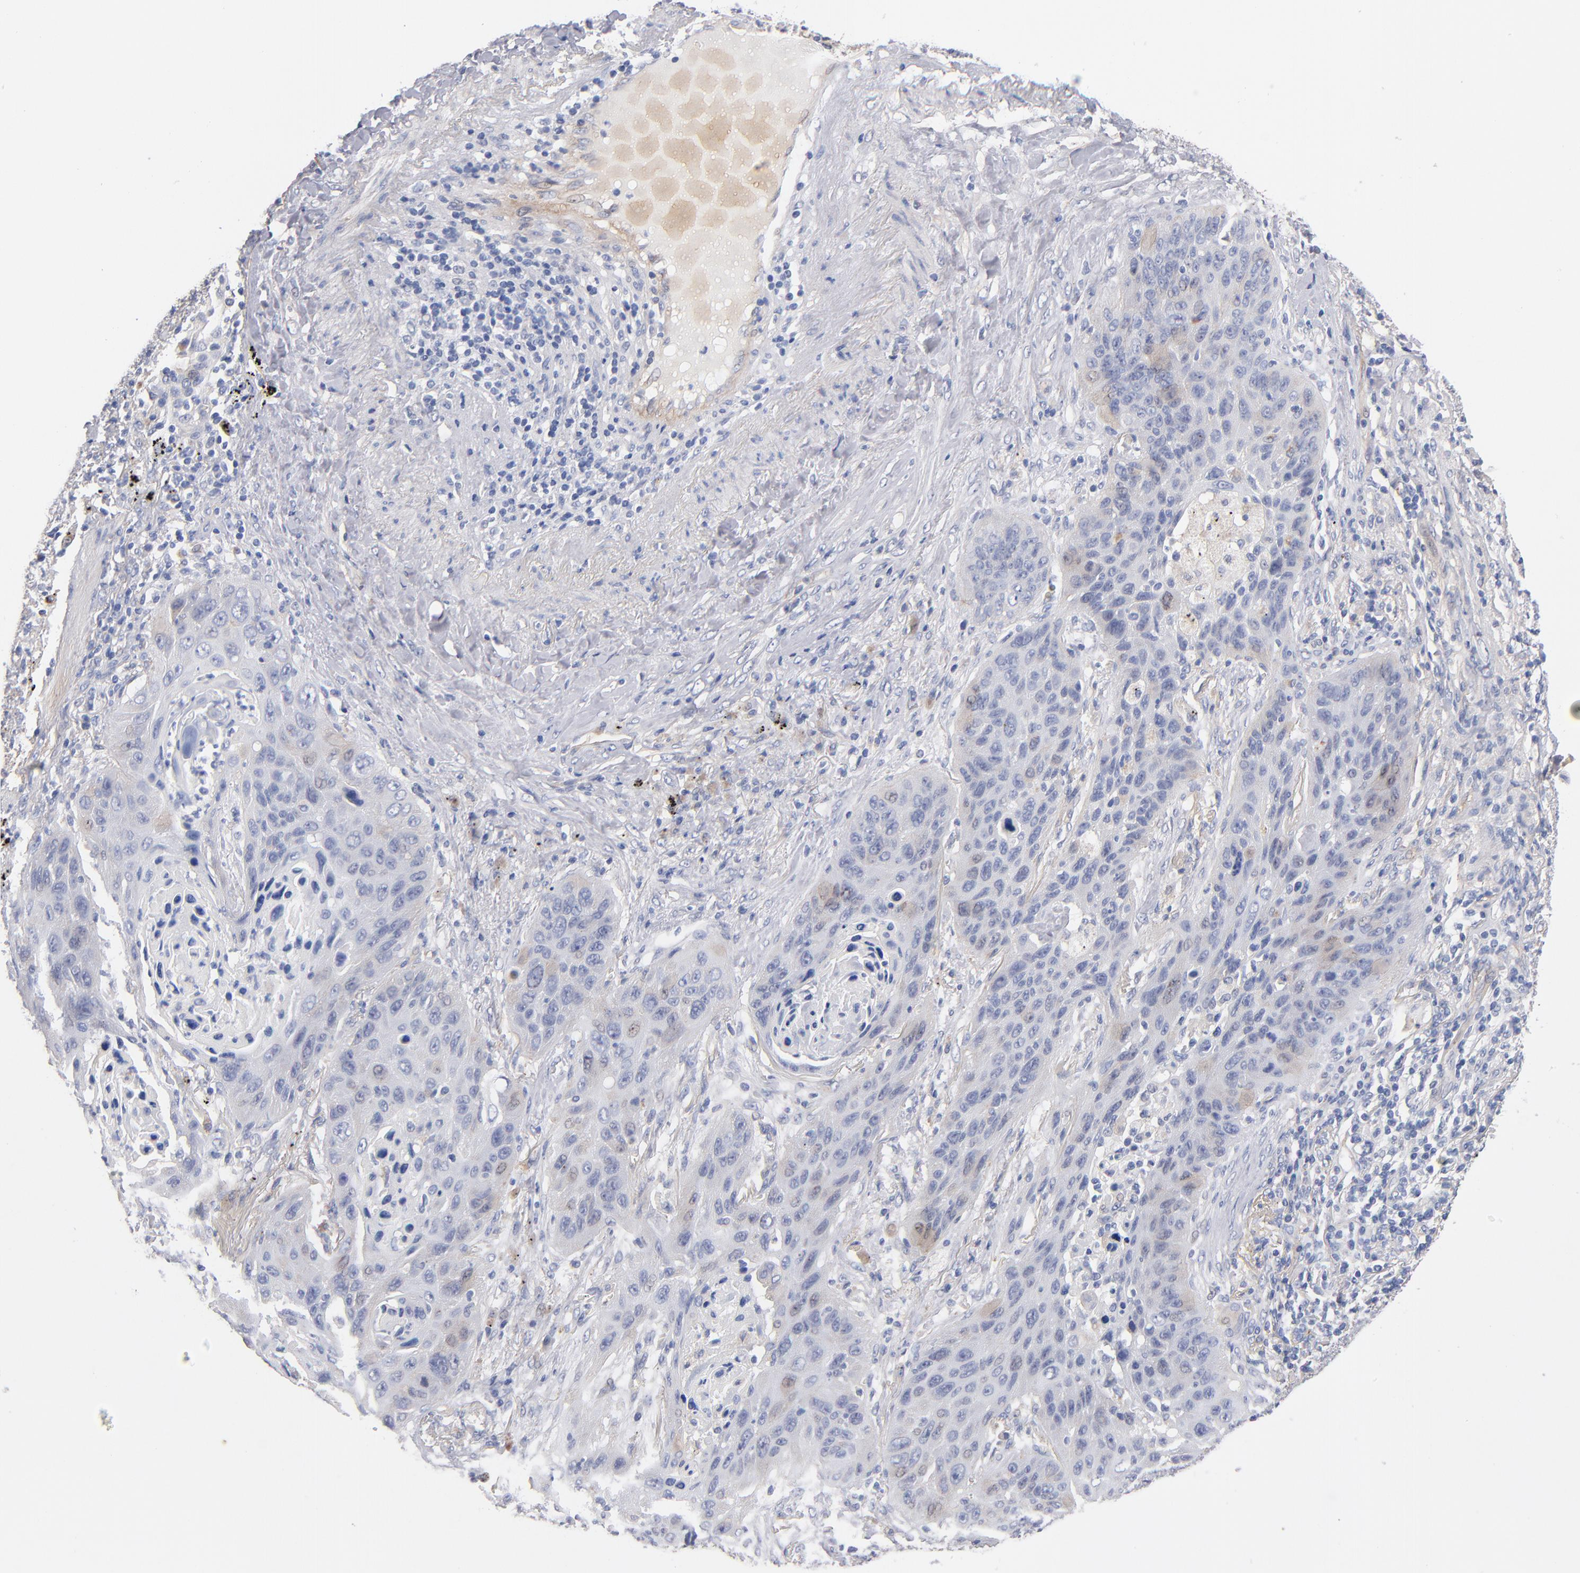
{"staining": {"intensity": "weak", "quantity": "<25%", "location": "cytoplasmic/membranous"}, "tissue": "lung cancer", "cell_type": "Tumor cells", "image_type": "cancer", "snomed": [{"axis": "morphology", "description": "Squamous cell carcinoma, NOS"}, {"axis": "topography", "description": "Lung"}], "caption": "Immunohistochemistry micrograph of human lung squamous cell carcinoma stained for a protein (brown), which reveals no positivity in tumor cells.", "gene": "PLSCR4", "patient": {"sex": "female", "age": 67}}